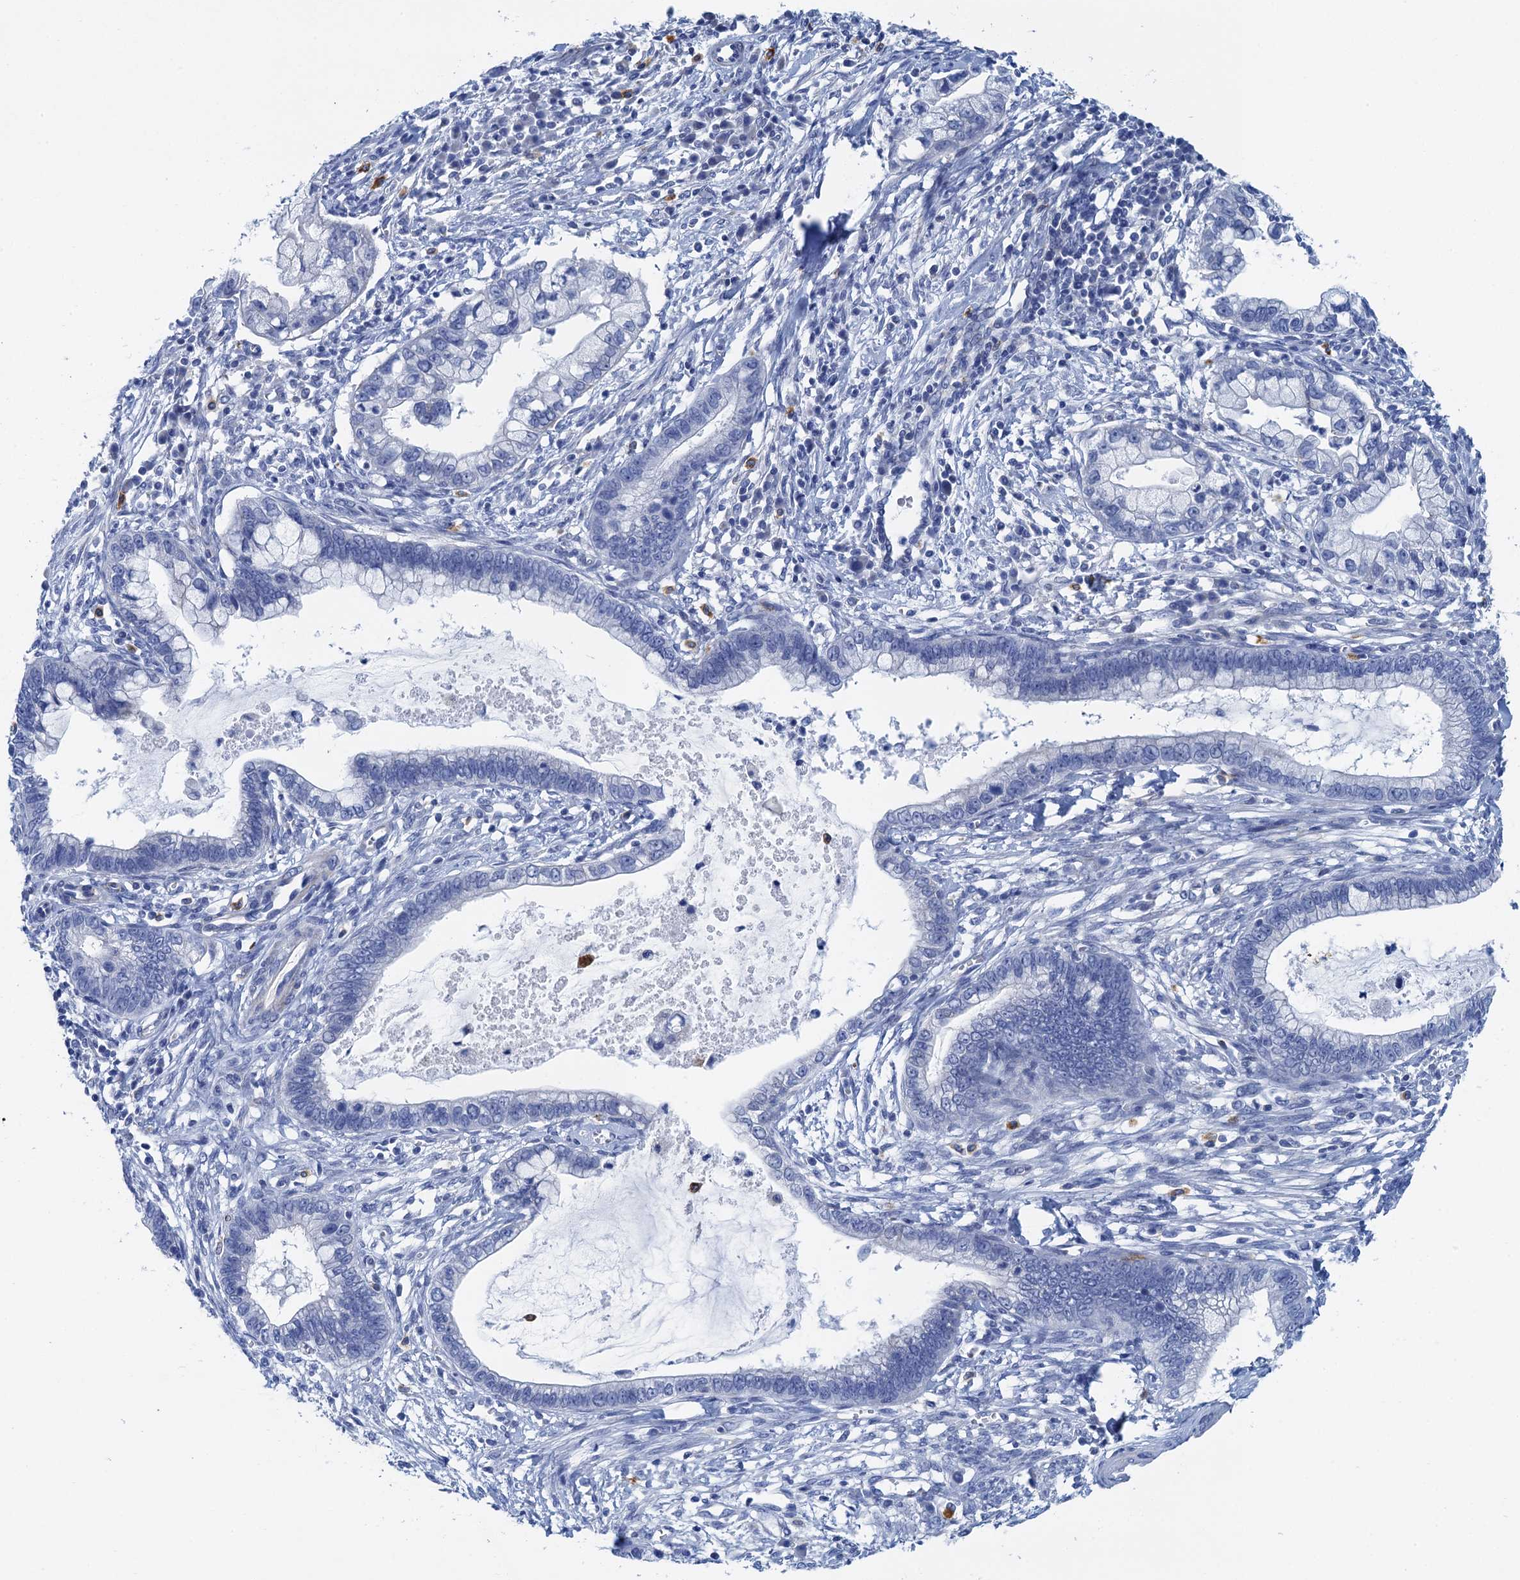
{"staining": {"intensity": "negative", "quantity": "none", "location": "none"}, "tissue": "cervical cancer", "cell_type": "Tumor cells", "image_type": "cancer", "snomed": [{"axis": "morphology", "description": "Adenocarcinoma, NOS"}, {"axis": "topography", "description": "Cervix"}], "caption": "Tumor cells are negative for brown protein staining in cervical cancer. The staining is performed using DAB brown chromogen with nuclei counter-stained in using hematoxylin.", "gene": "NLRP10", "patient": {"sex": "female", "age": 44}}